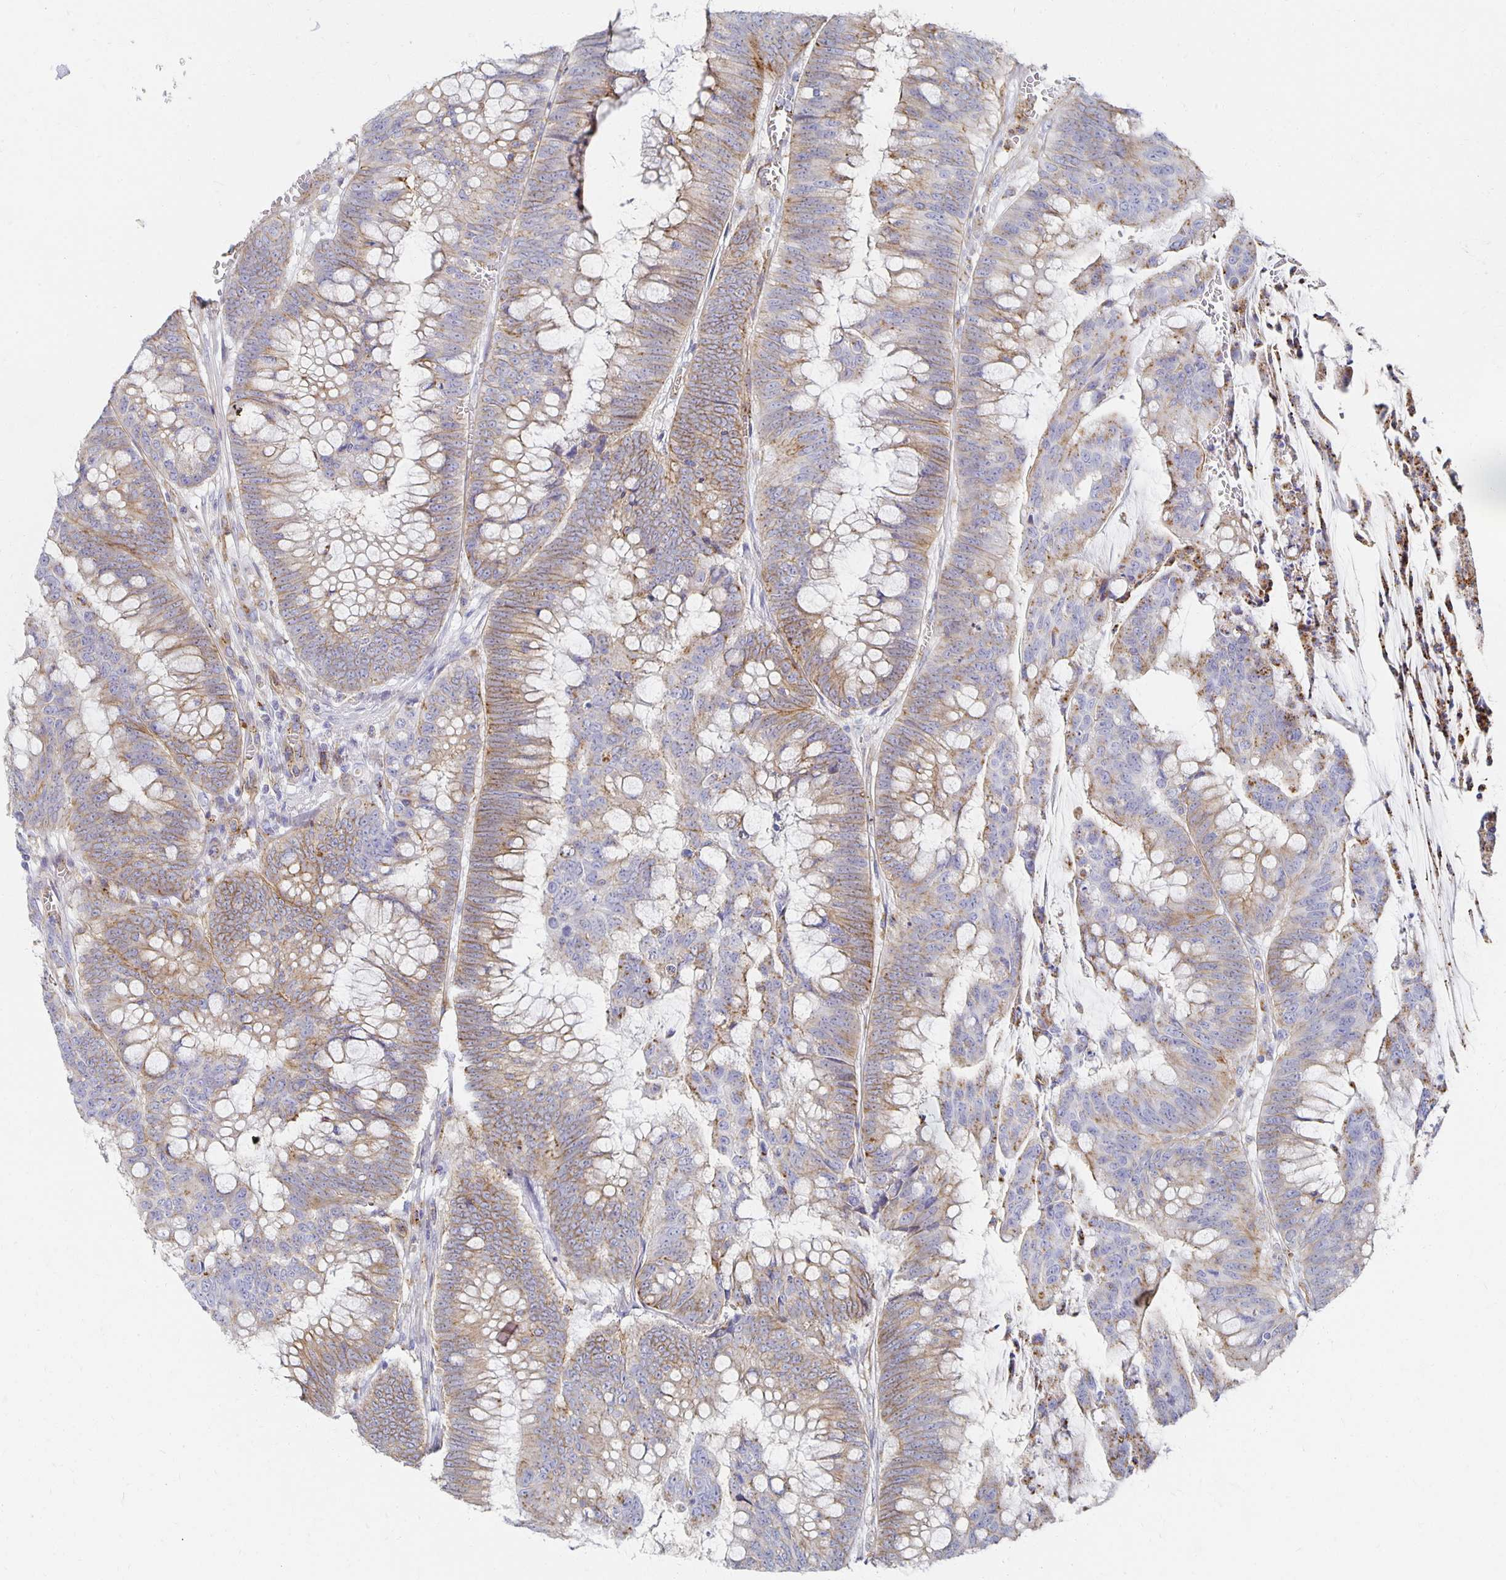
{"staining": {"intensity": "moderate", "quantity": "25%-75%", "location": "cytoplasmic/membranous"}, "tissue": "colorectal cancer", "cell_type": "Tumor cells", "image_type": "cancer", "snomed": [{"axis": "morphology", "description": "Adenocarcinoma, NOS"}, {"axis": "topography", "description": "Colon"}], "caption": "This image reveals immunohistochemistry staining of colorectal cancer (adenocarcinoma), with medium moderate cytoplasmic/membranous expression in about 25%-75% of tumor cells.", "gene": "TAAR1", "patient": {"sex": "male", "age": 62}}